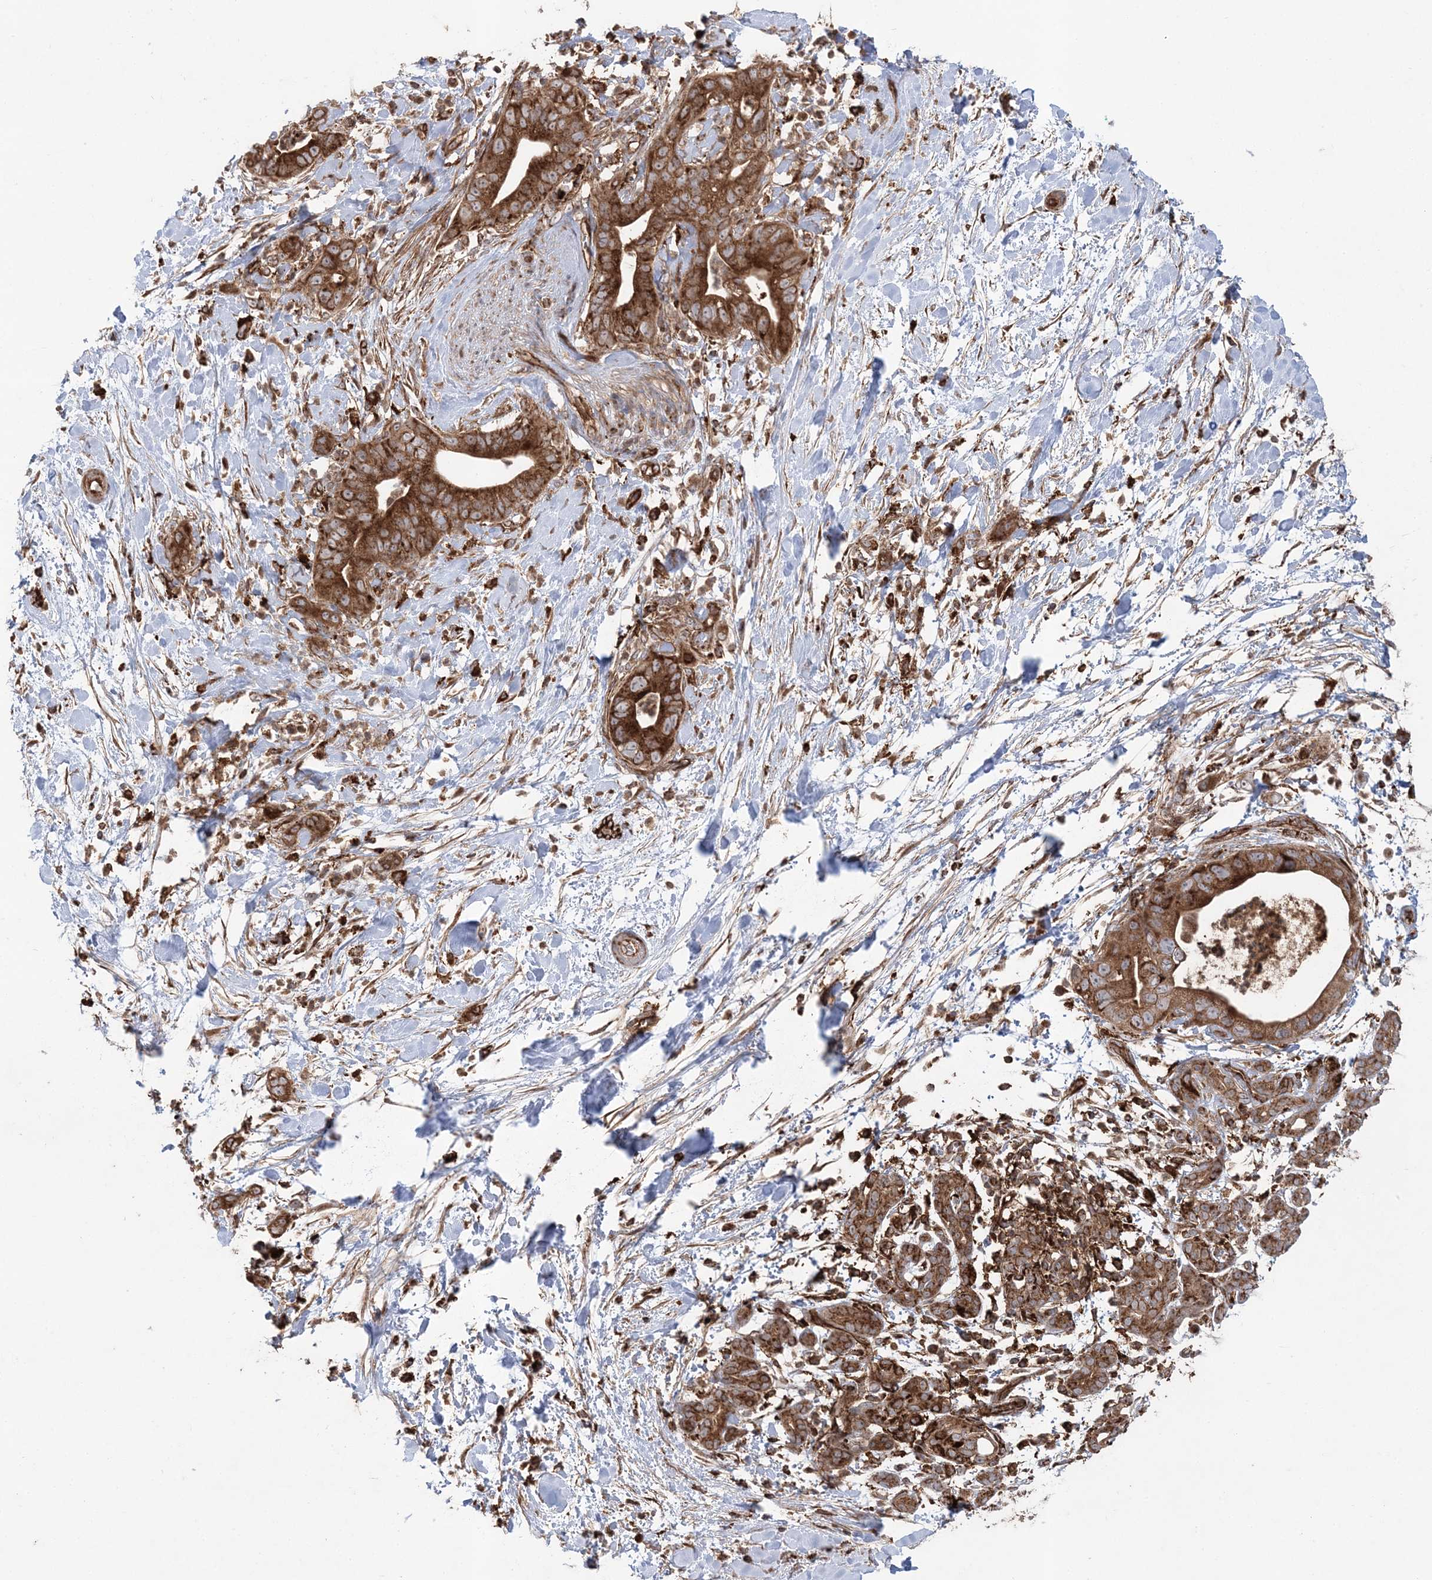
{"staining": {"intensity": "strong", "quantity": ">75%", "location": "cytoplasmic/membranous"}, "tissue": "pancreatic cancer", "cell_type": "Tumor cells", "image_type": "cancer", "snomed": [{"axis": "morphology", "description": "Adenocarcinoma, NOS"}, {"axis": "topography", "description": "Pancreas"}], "caption": "Immunohistochemistry (DAB) staining of pancreatic cancer (adenocarcinoma) exhibits strong cytoplasmic/membranous protein positivity in approximately >75% of tumor cells. (DAB IHC with brightfield microscopy, high magnification).", "gene": "LRPPRC", "patient": {"sex": "female", "age": 78}}